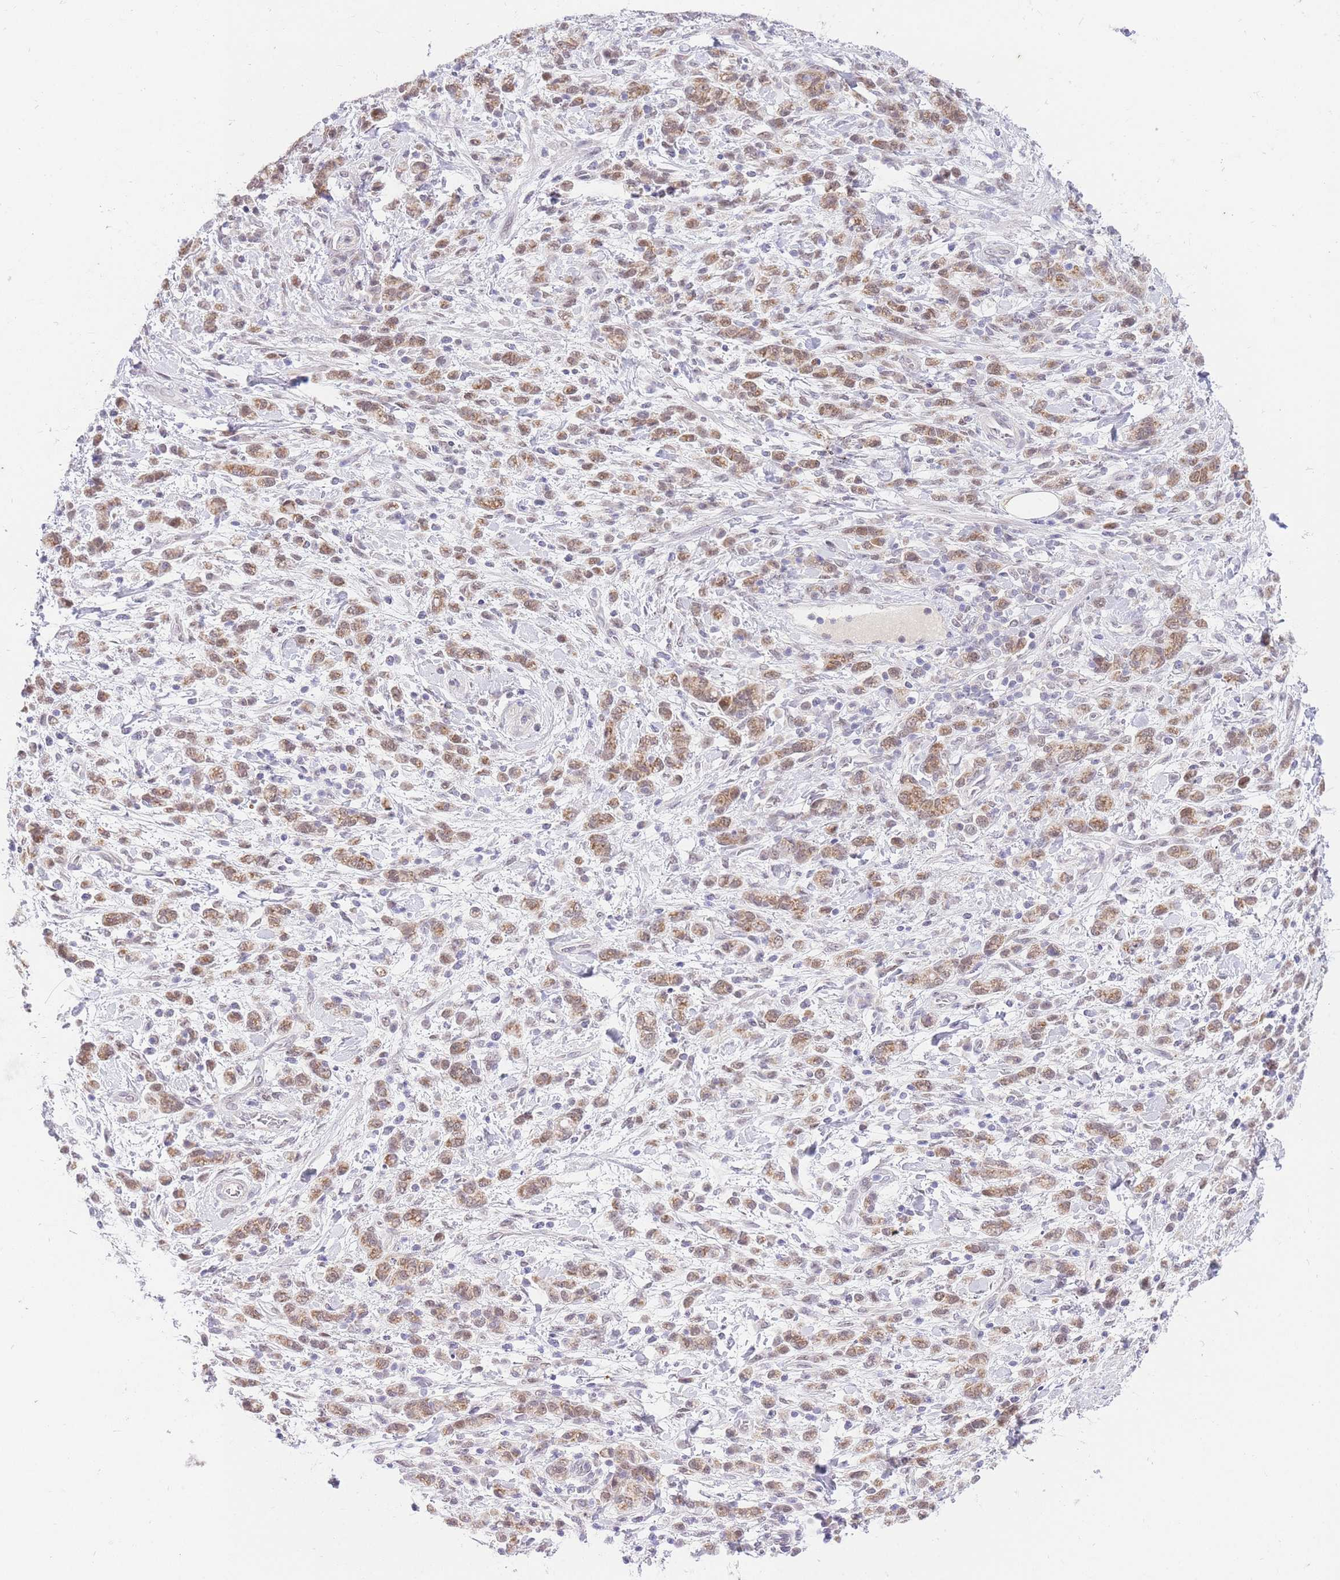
{"staining": {"intensity": "moderate", "quantity": ">75%", "location": "cytoplasmic/membranous,nuclear"}, "tissue": "stomach cancer", "cell_type": "Tumor cells", "image_type": "cancer", "snomed": [{"axis": "morphology", "description": "Adenocarcinoma, NOS"}, {"axis": "topography", "description": "Stomach"}], "caption": "This is a micrograph of immunohistochemistry (IHC) staining of stomach cancer, which shows moderate positivity in the cytoplasmic/membranous and nuclear of tumor cells.", "gene": "UBXN7", "patient": {"sex": "male", "age": 77}}